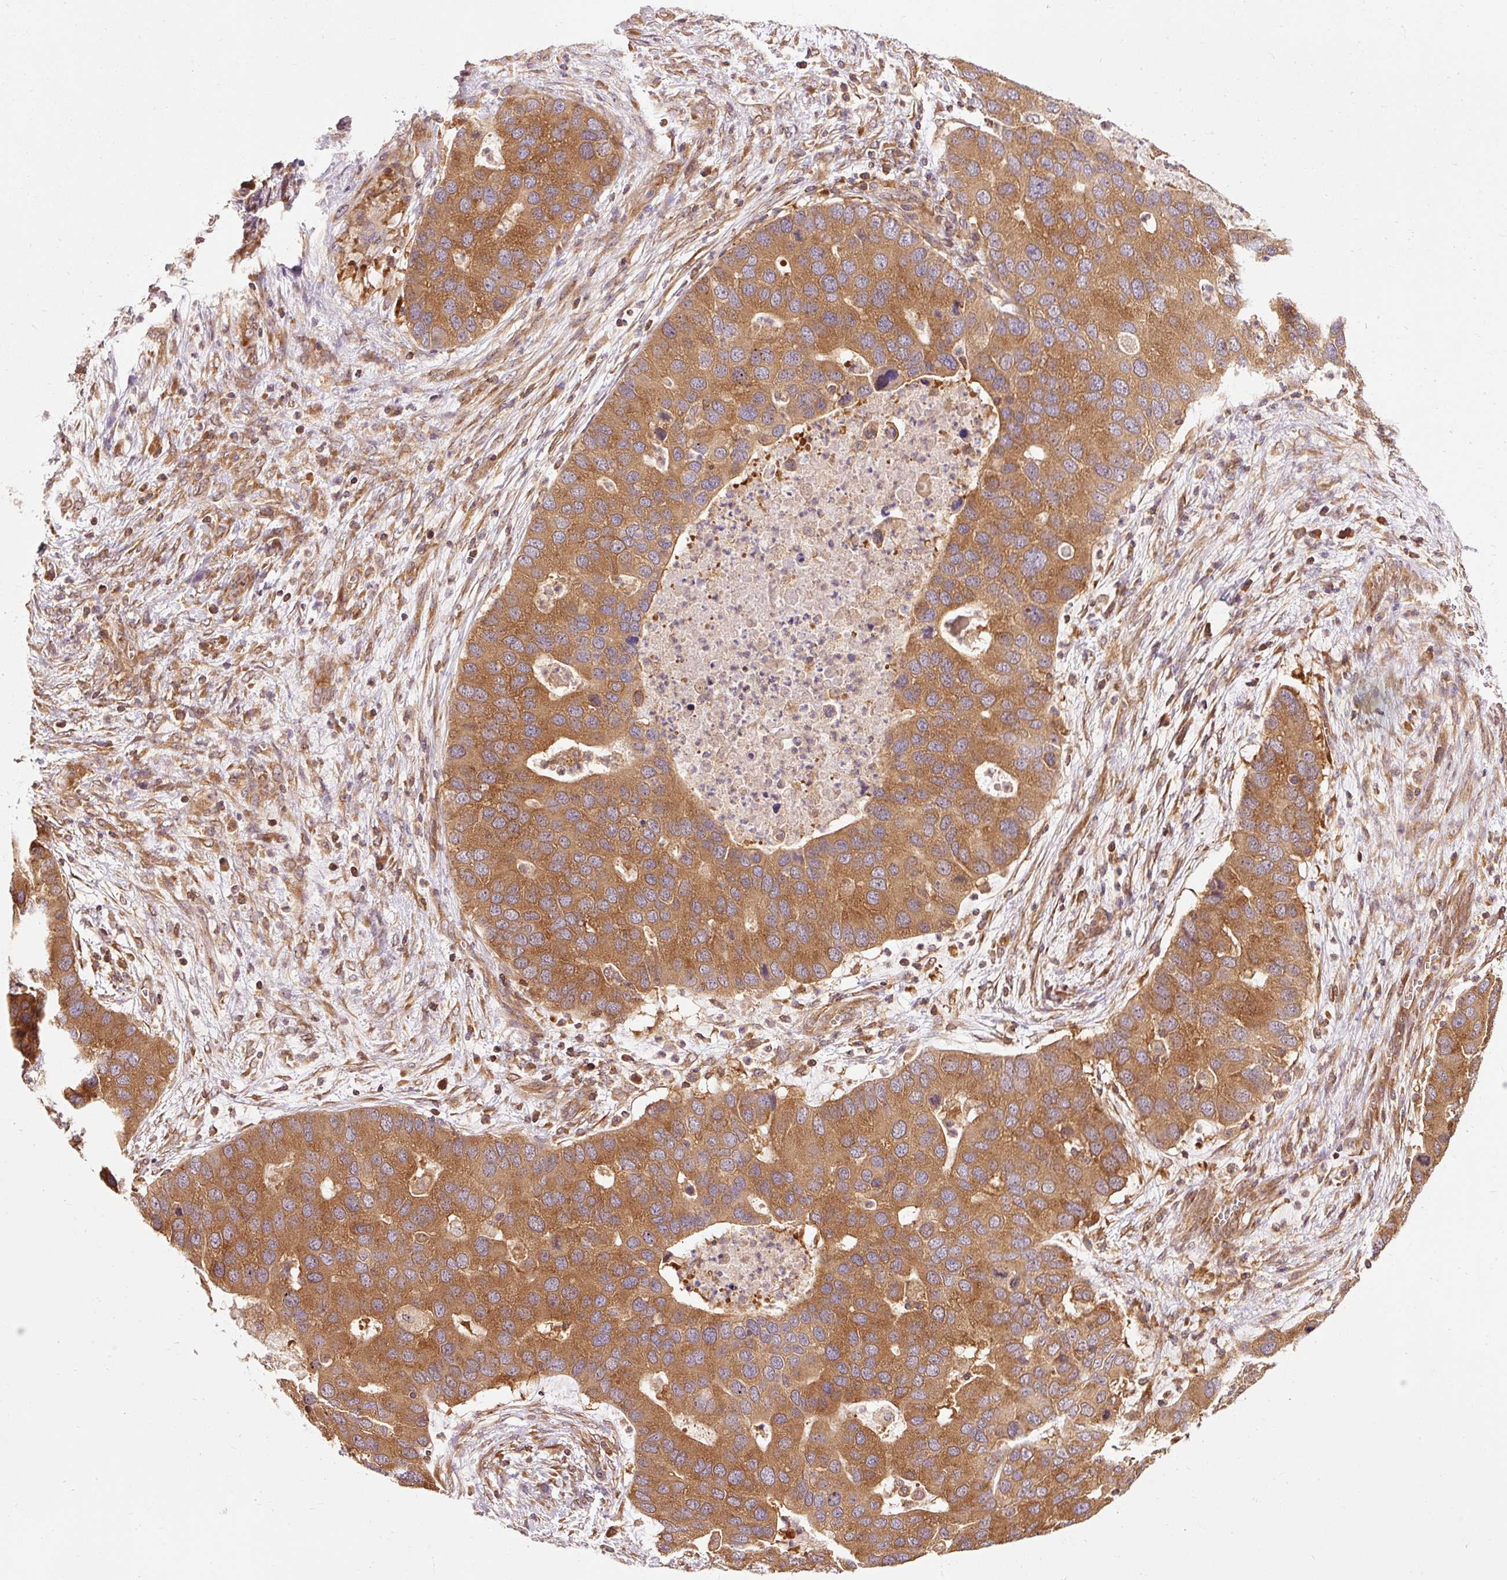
{"staining": {"intensity": "moderate", "quantity": ">75%", "location": "cytoplasmic/membranous"}, "tissue": "lung cancer", "cell_type": "Tumor cells", "image_type": "cancer", "snomed": [{"axis": "morphology", "description": "Aneuploidy"}, {"axis": "morphology", "description": "Adenocarcinoma, NOS"}, {"axis": "topography", "description": "Lymph node"}, {"axis": "topography", "description": "Lung"}], "caption": "Immunohistochemistry (DAB) staining of adenocarcinoma (lung) demonstrates moderate cytoplasmic/membranous protein staining in approximately >75% of tumor cells. The staining was performed using DAB (3,3'-diaminobenzidine) to visualize the protein expression in brown, while the nuclei were stained in blue with hematoxylin (Magnification: 20x).", "gene": "PDAP1", "patient": {"sex": "female", "age": 74}}